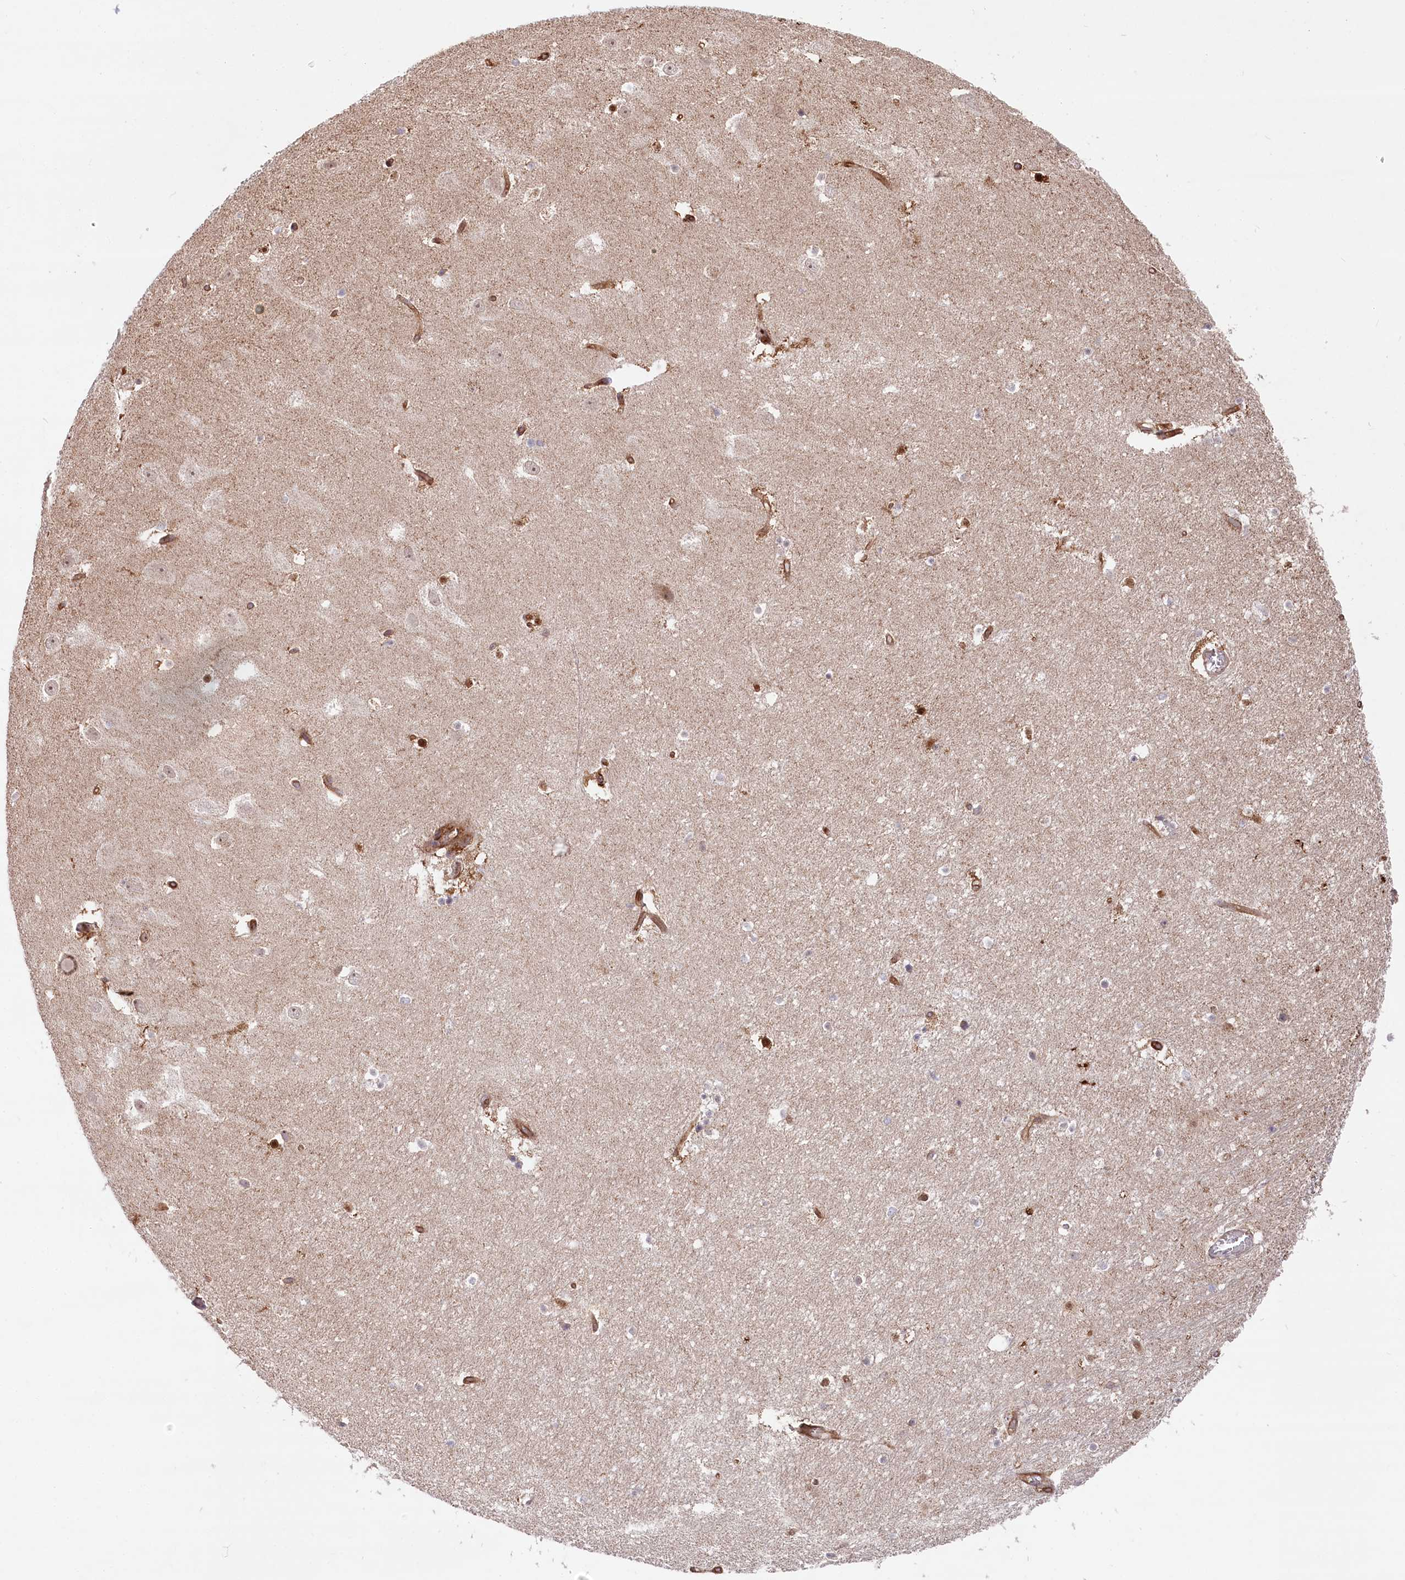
{"staining": {"intensity": "moderate", "quantity": "<25%", "location": "cytoplasmic/membranous"}, "tissue": "hippocampus", "cell_type": "Glial cells", "image_type": "normal", "snomed": [{"axis": "morphology", "description": "Normal tissue, NOS"}, {"axis": "topography", "description": "Hippocampus"}], "caption": "Hippocampus stained with a brown dye exhibits moderate cytoplasmic/membranous positive staining in approximately <25% of glial cells.", "gene": "MTPAP", "patient": {"sex": "female", "age": 52}}